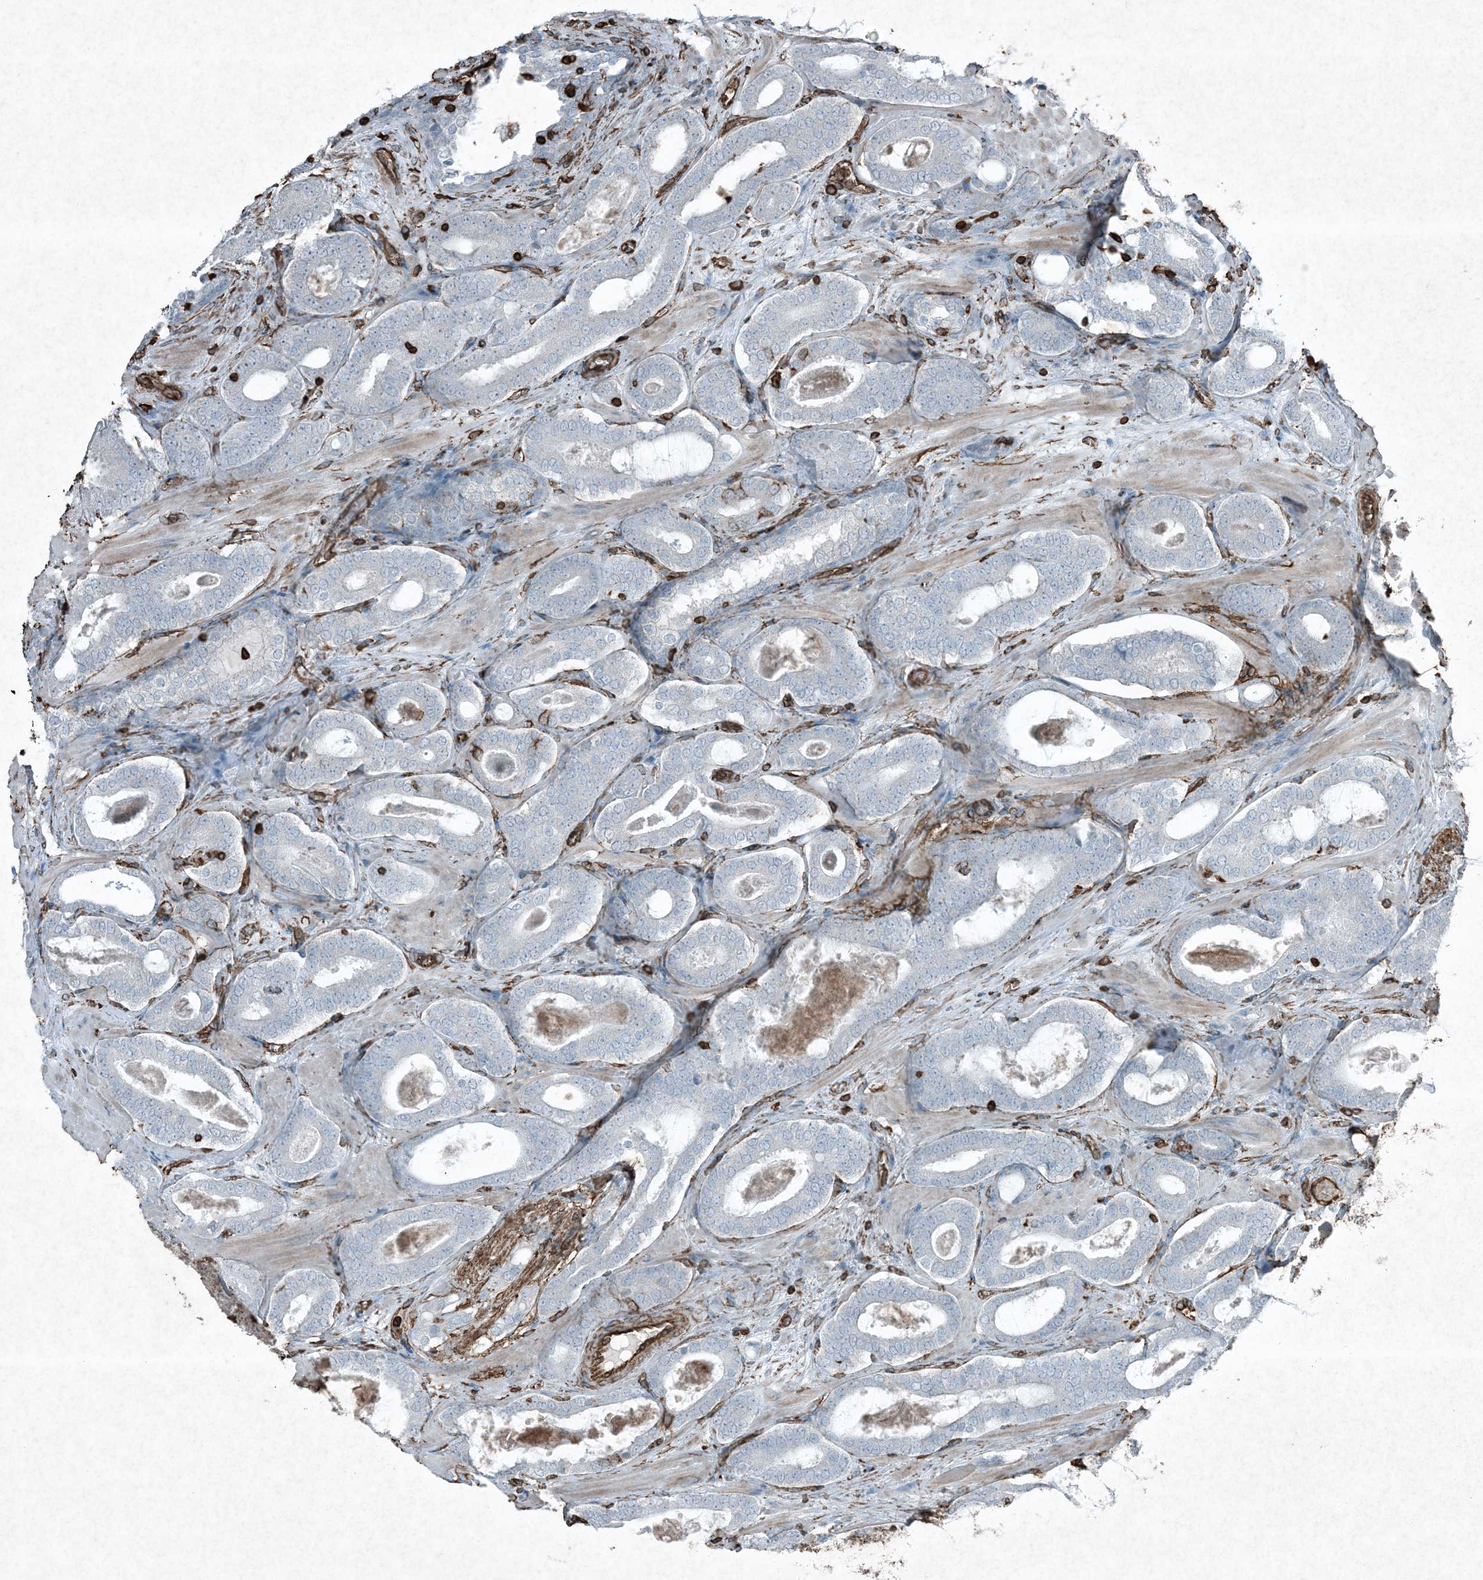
{"staining": {"intensity": "negative", "quantity": "none", "location": "none"}, "tissue": "prostate cancer", "cell_type": "Tumor cells", "image_type": "cancer", "snomed": [{"axis": "morphology", "description": "Adenocarcinoma, High grade"}, {"axis": "topography", "description": "Prostate"}], "caption": "IHC of human prostate cancer shows no positivity in tumor cells.", "gene": "RYK", "patient": {"sex": "male", "age": 60}}